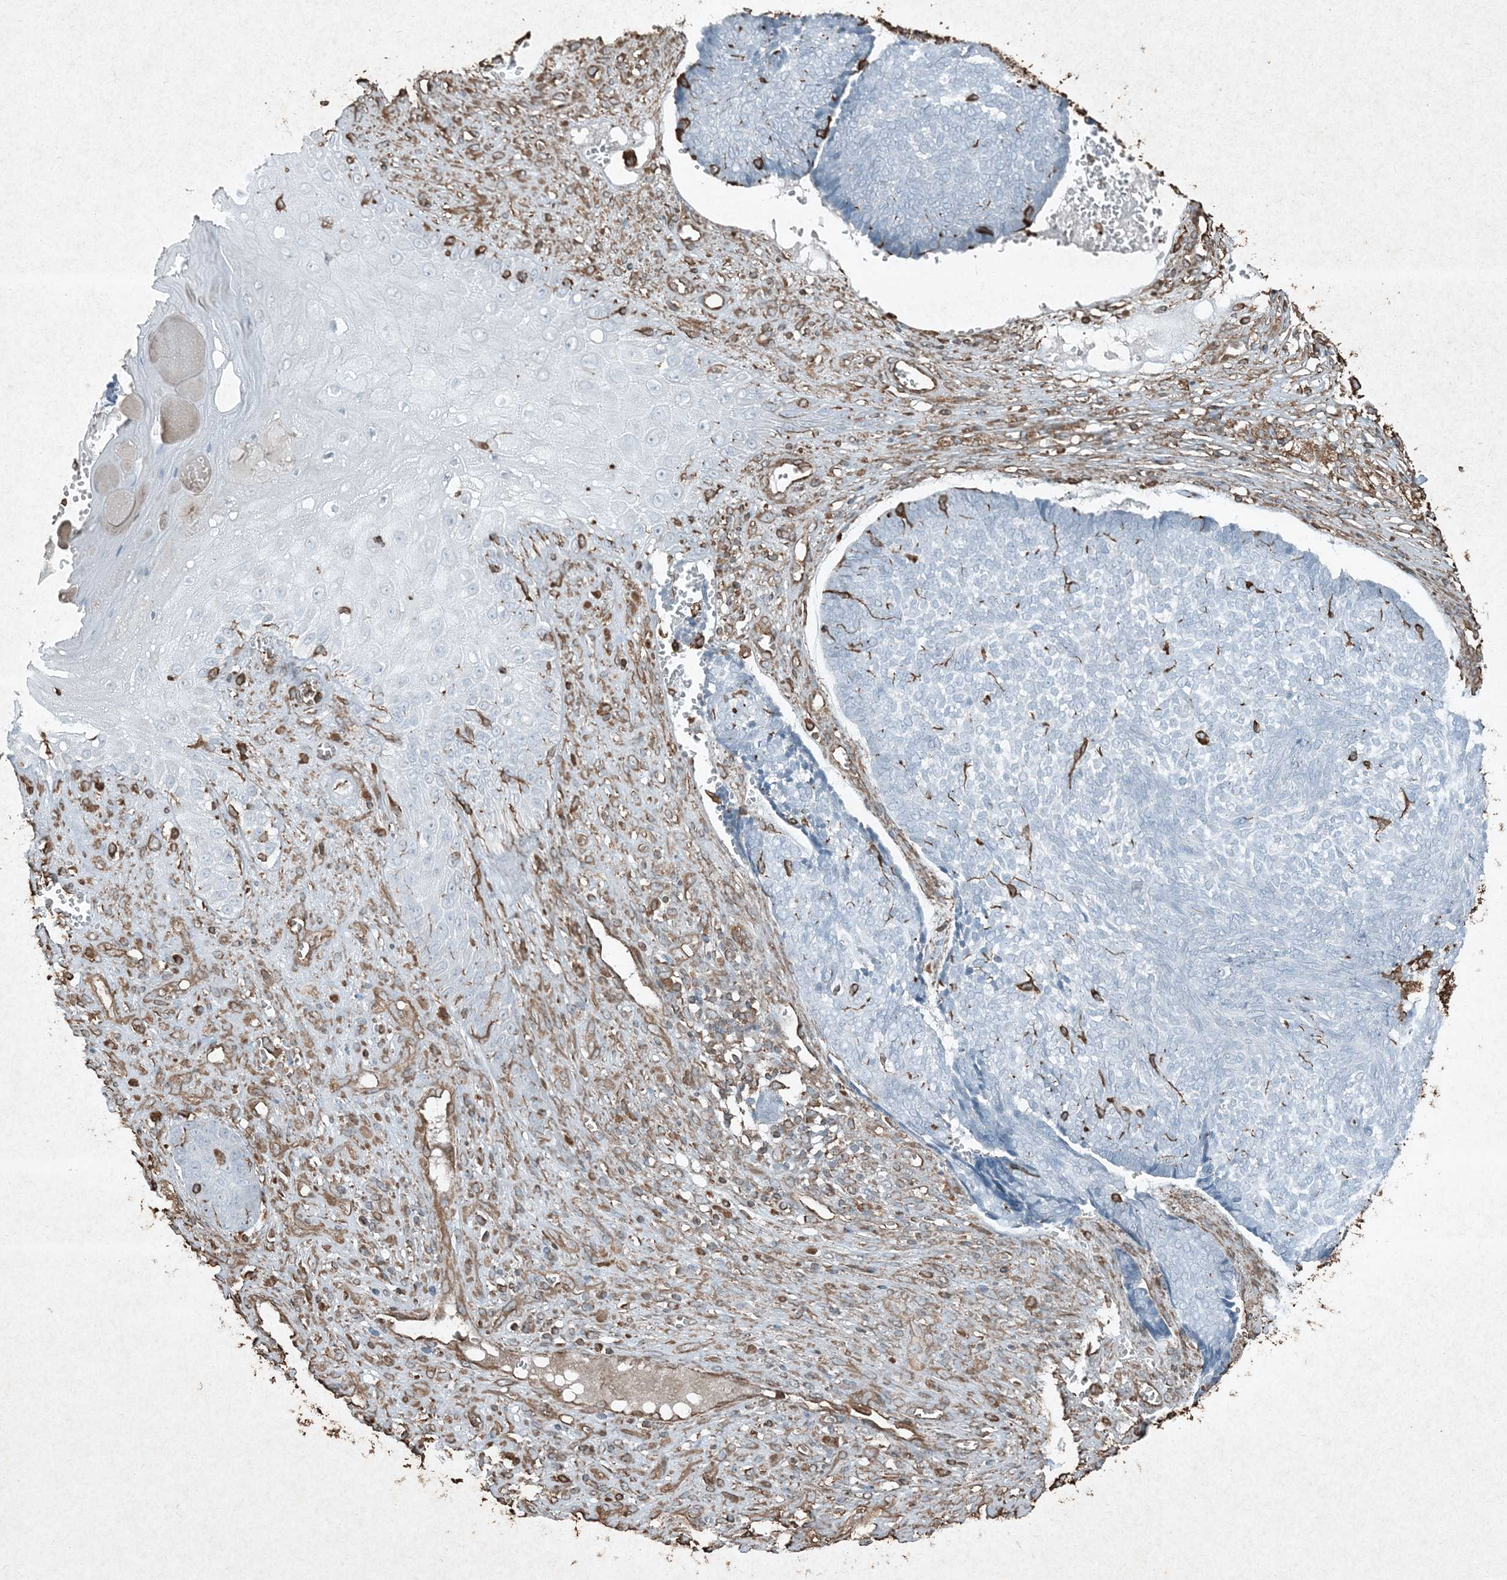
{"staining": {"intensity": "negative", "quantity": "none", "location": "none"}, "tissue": "skin cancer", "cell_type": "Tumor cells", "image_type": "cancer", "snomed": [{"axis": "morphology", "description": "Basal cell carcinoma"}, {"axis": "topography", "description": "Skin"}], "caption": "Immunohistochemistry histopathology image of neoplastic tissue: human skin basal cell carcinoma stained with DAB displays no significant protein staining in tumor cells.", "gene": "RYK", "patient": {"sex": "male", "age": 84}}